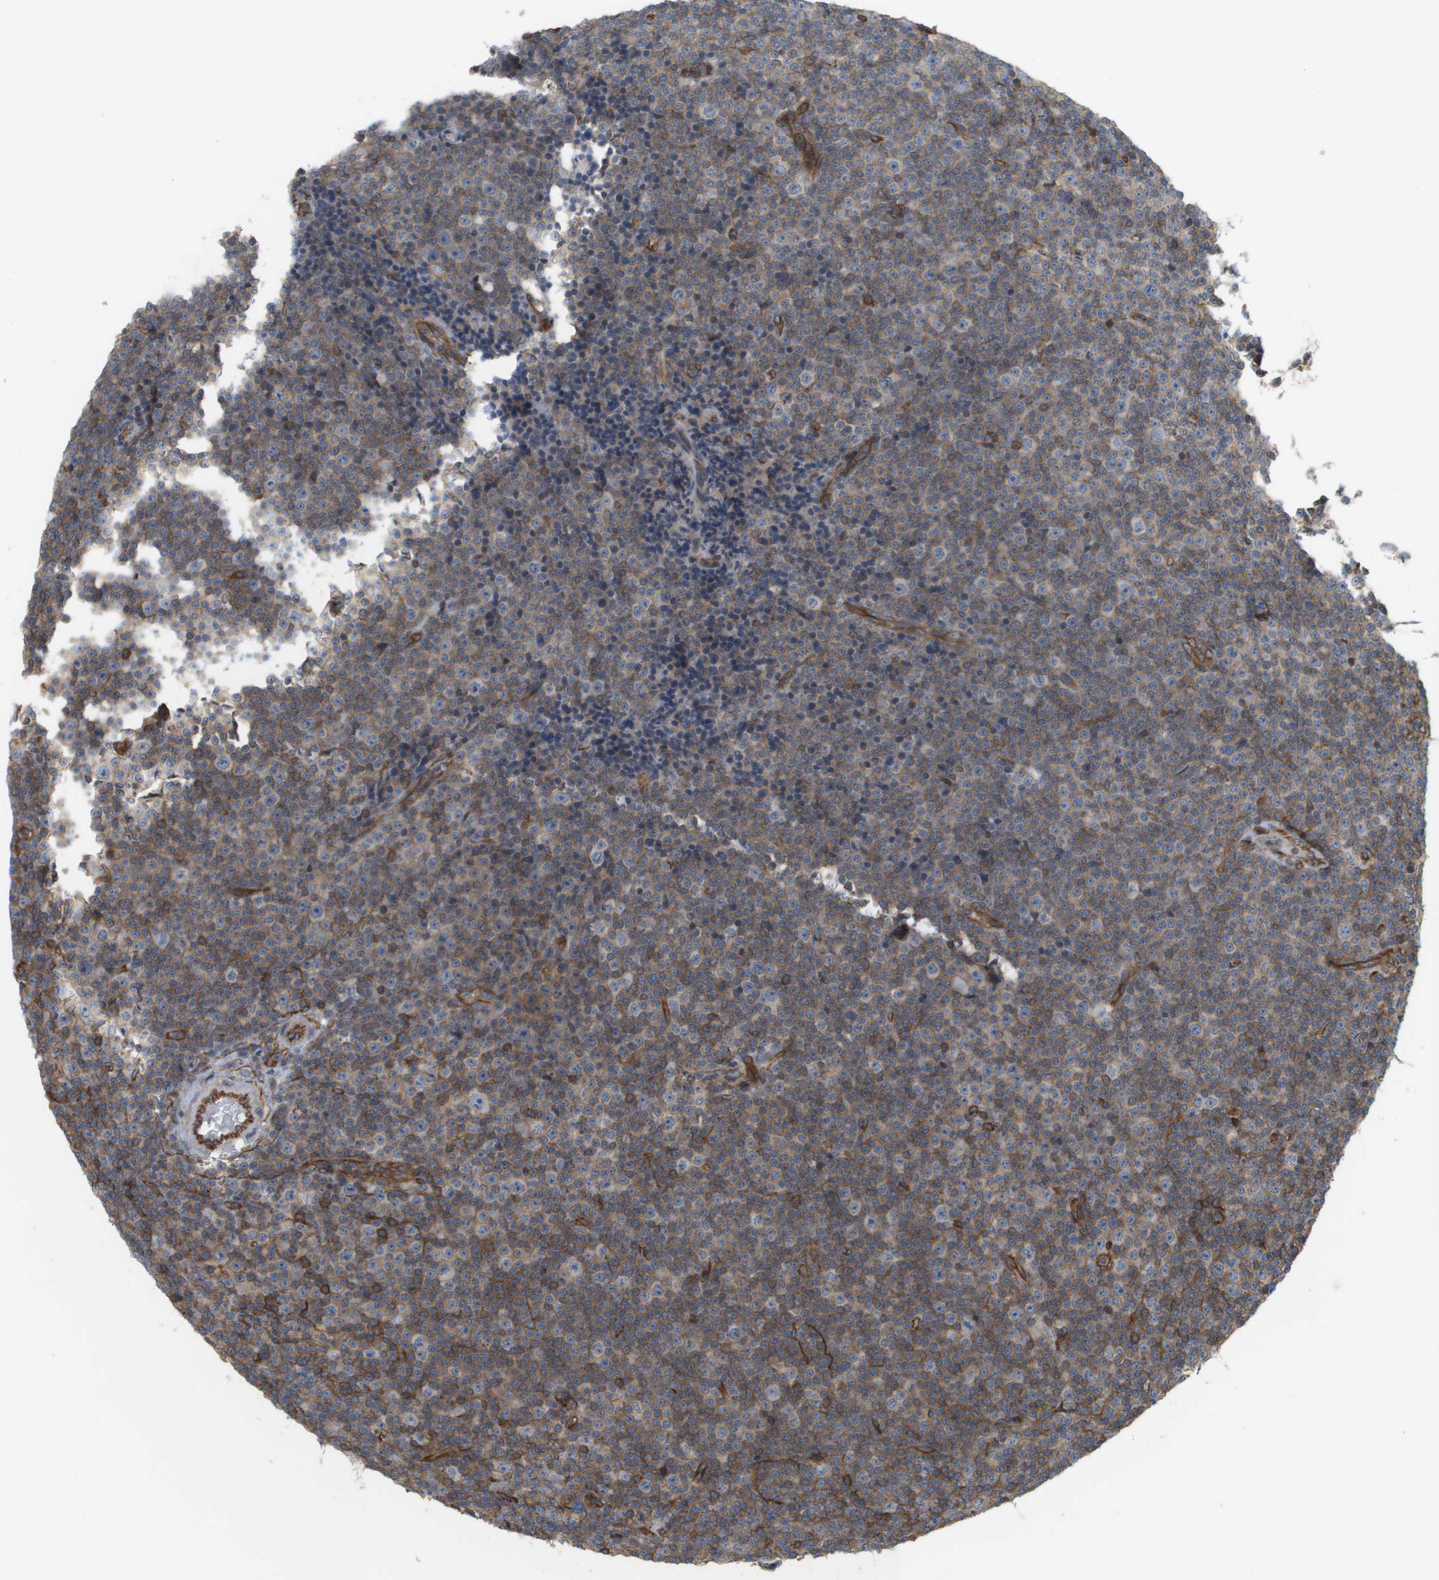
{"staining": {"intensity": "weak", "quantity": ">75%", "location": "cytoplasmic/membranous"}, "tissue": "lymphoma", "cell_type": "Tumor cells", "image_type": "cancer", "snomed": [{"axis": "morphology", "description": "Malignant lymphoma, non-Hodgkin's type, Low grade"}, {"axis": "topography", "description": "Lymph node"}], "caption": "IHC photomicrograph of human malignant lymphoma, non-Hodgkin's type (low-grade) stained for a protein (brown), which exhibits low levels of weak cytoplasmic/membranous positivity in approximately >75% of tumor cells.", "gene": "SGMS2", "patient": {"sex": "female", "age": 67}}